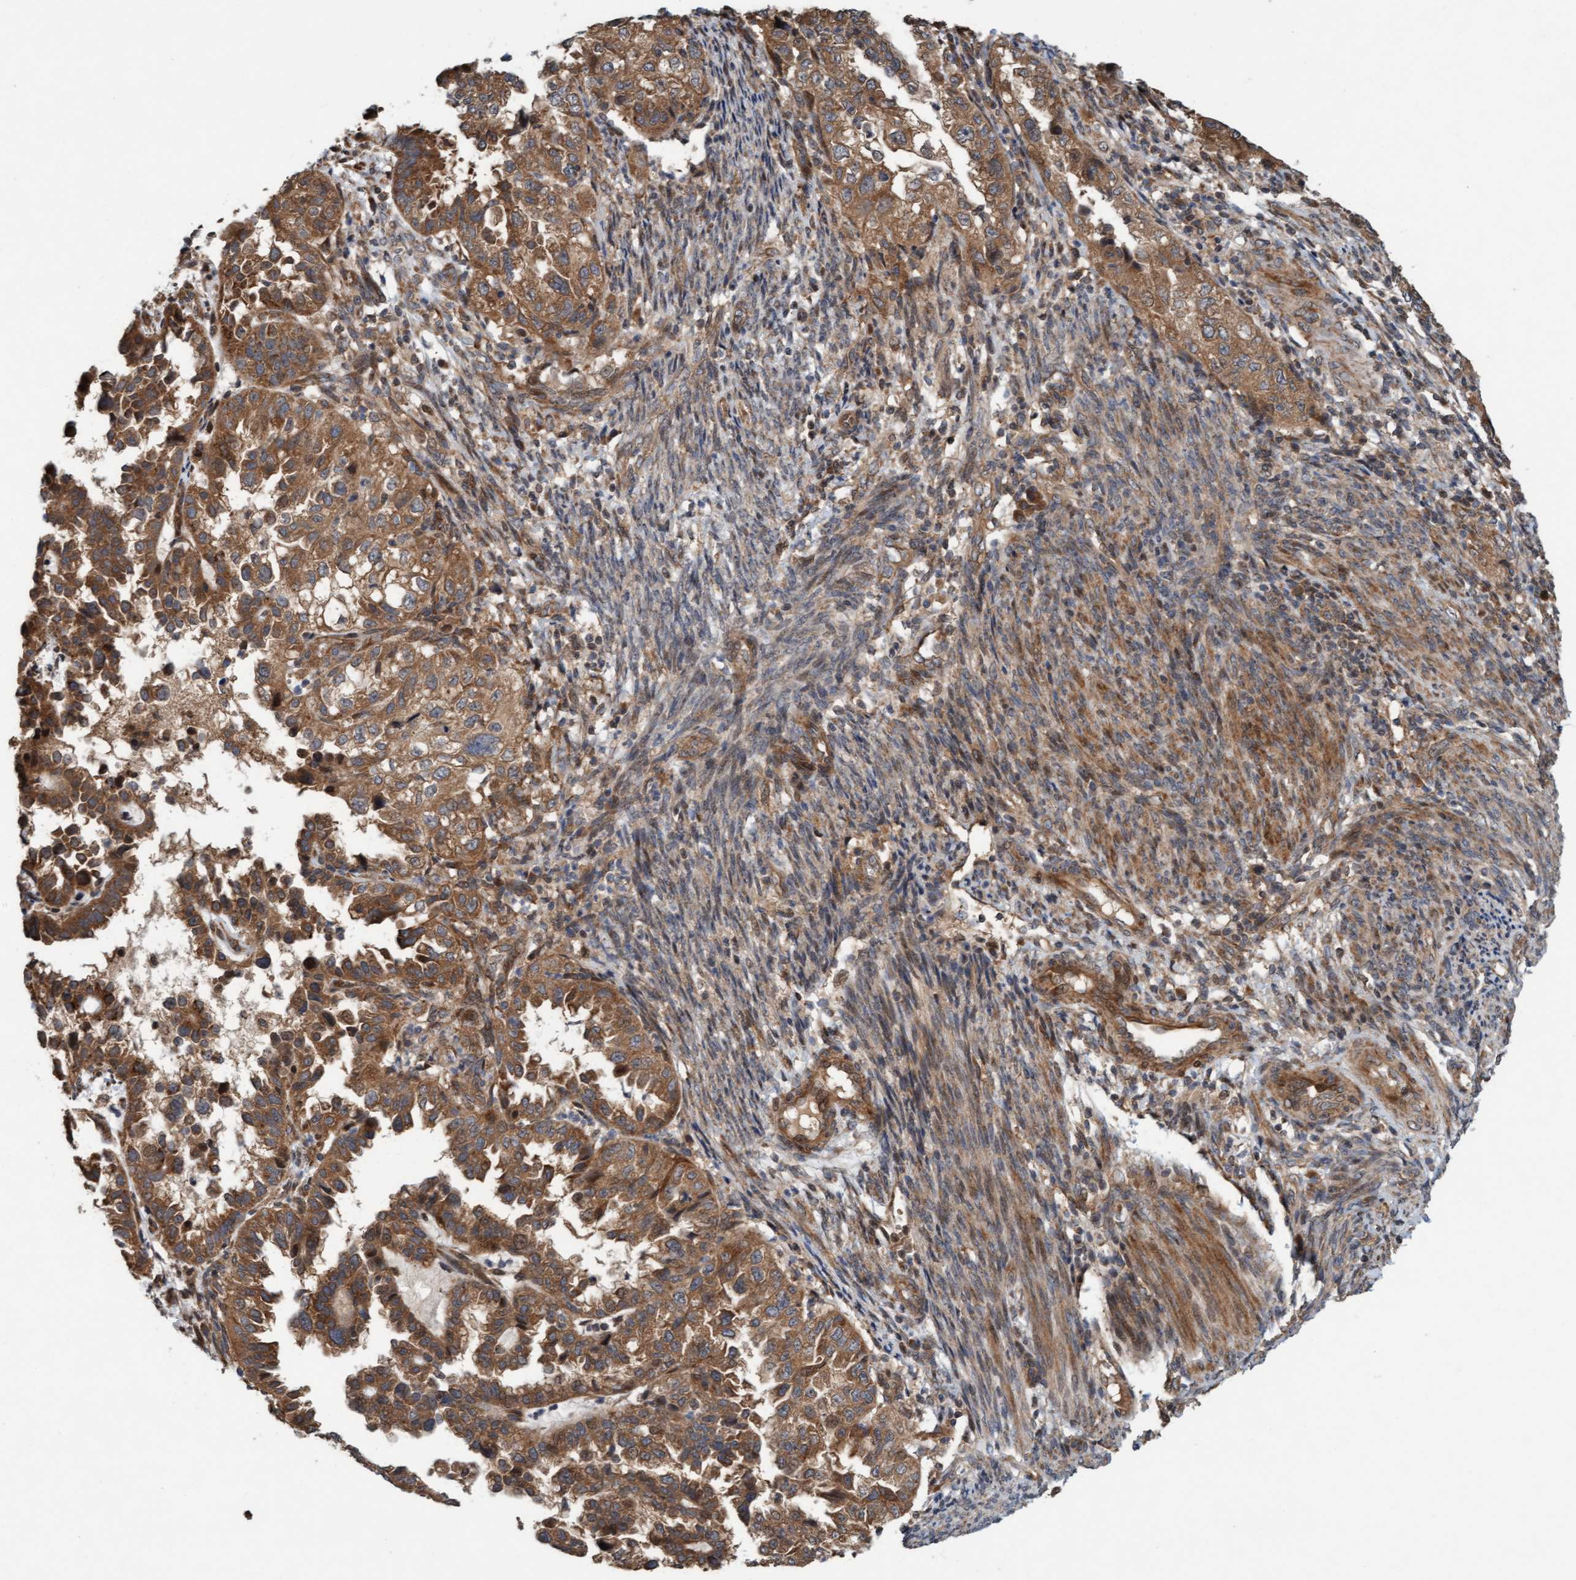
{"staining": {"intensity": "moderate", "quantity": ">75%", "location": "cytoplasmic/membranous"}, "tissue": "endometrial cancer", "cell_type": "Tumor cells", "image_type": "cancer", "snomed": [{"axis": "morphology", "description": "Adenocarcinoma, NOS"}, {"axis": "topography", "description": "Endometrium"}], "caption": "Brown immunohistochemical staining in human endometrial adenocarcinoma reveals moderate cytoplasmic/membranous staining in approximately >75% of tumor cells. The staining is performed using DAB brown chromogen to label protein expression. The nuclei are counter-stained blue using hematoxylin.", "gene": "MLXIP", "patient": {"sex": "female", "age": 85}}